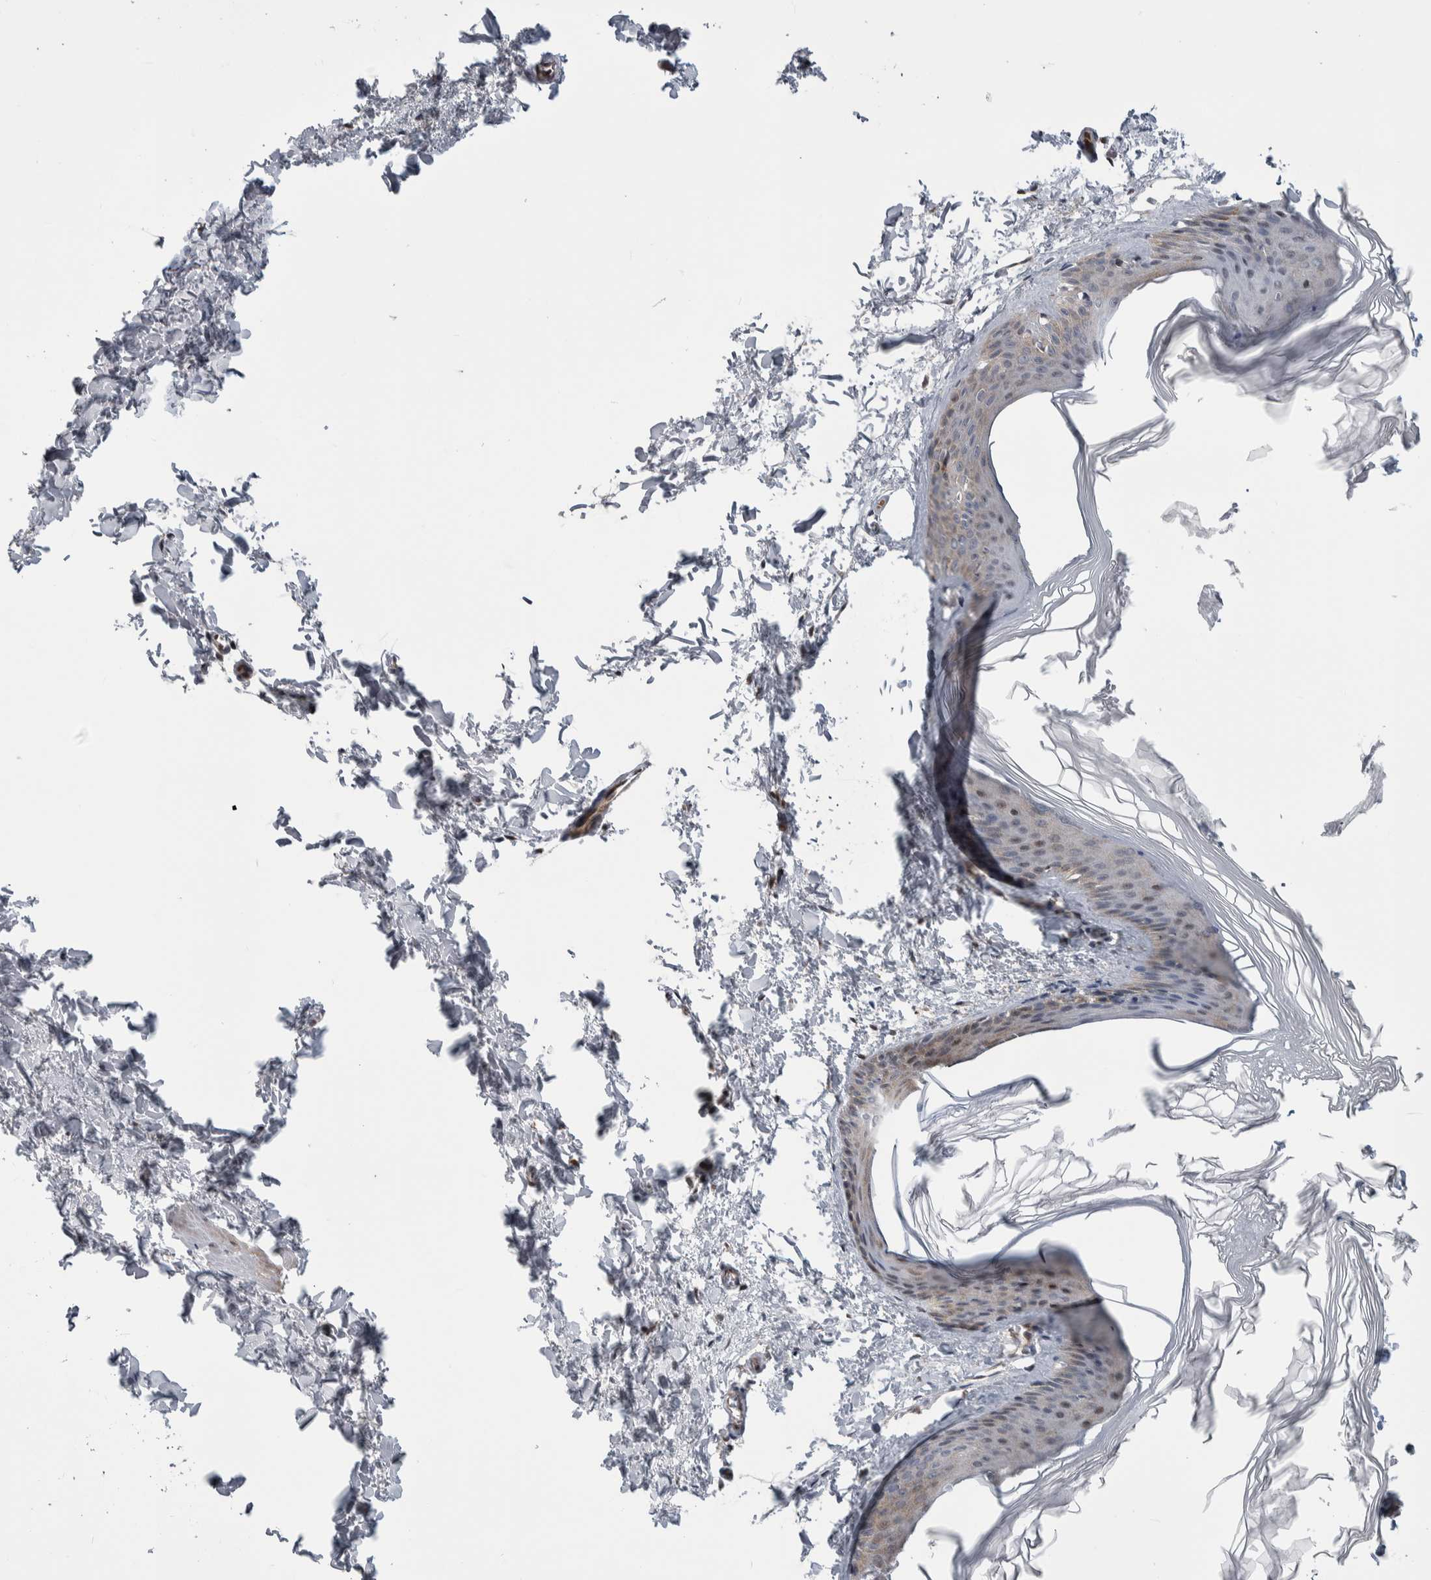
{"staining": {"intensity": "negative", "quantity": "none", "location": "none"}, "tissue": "skin", "cell_type": "Fibroblasts", "image_type": "normal", "snomed": [{"axis": "morphology", "description": "Normal tissue, NOS"}, {"axis": "topography", "description": "Skin"}], "caption": "High magnification brightfield microscopy of unremarkable skin stained with DAB (brown) and counterstained with hematoxylin (blue): fibroblasts show no significant positivity. (Stains: DAB immunohistochemistry (IHC) with hematoxylin counter stain, Microscopy: brightfield microscopy at high magnification).", "gene": "PTPA", "patient": {"sex": "female", "age": 27}}